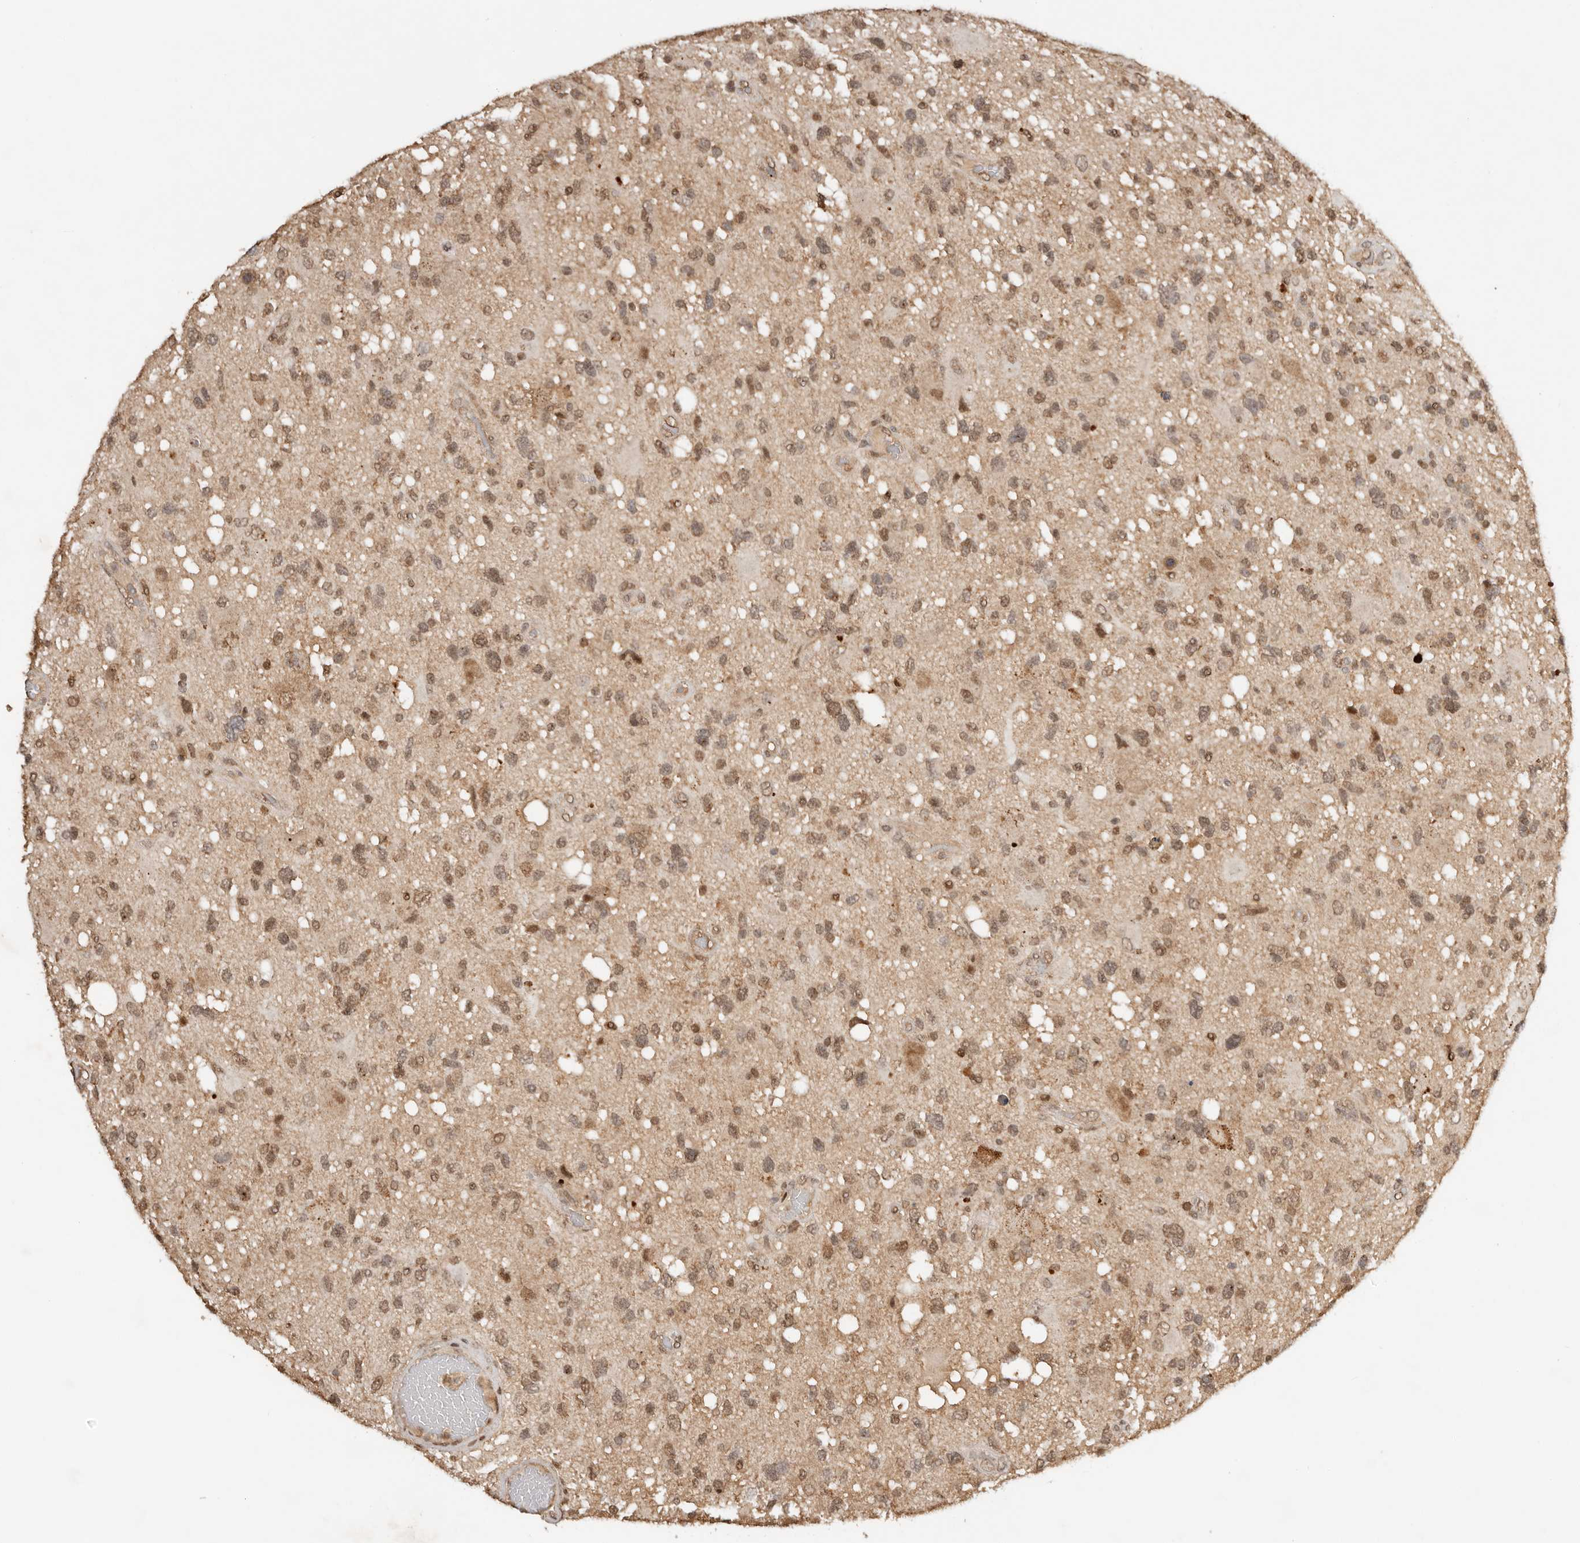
{"staining": {"intensity": "moderate", "quantity": ">75%", "location": "cytoplasmic/membranous,nuclear"}, "tissue": "glioma", "cell_type": "Tumor cells", "image_type": "cancer", "snomed": [{"axis": "morphology", "description": "Glioma, malignant, High grade"}, {"axis": "topography", "description": "Brain"}], "caption": "Glioma stained with immunohistochemistry reveals moderate cytoplasmic/membranous and nuclear expression in about >75% of tumor cells. (DAB IHC with brightfield microscopy, high magnification).", "gene": "SEC14L1", "patient": {"sex": "male", "age": 33}}